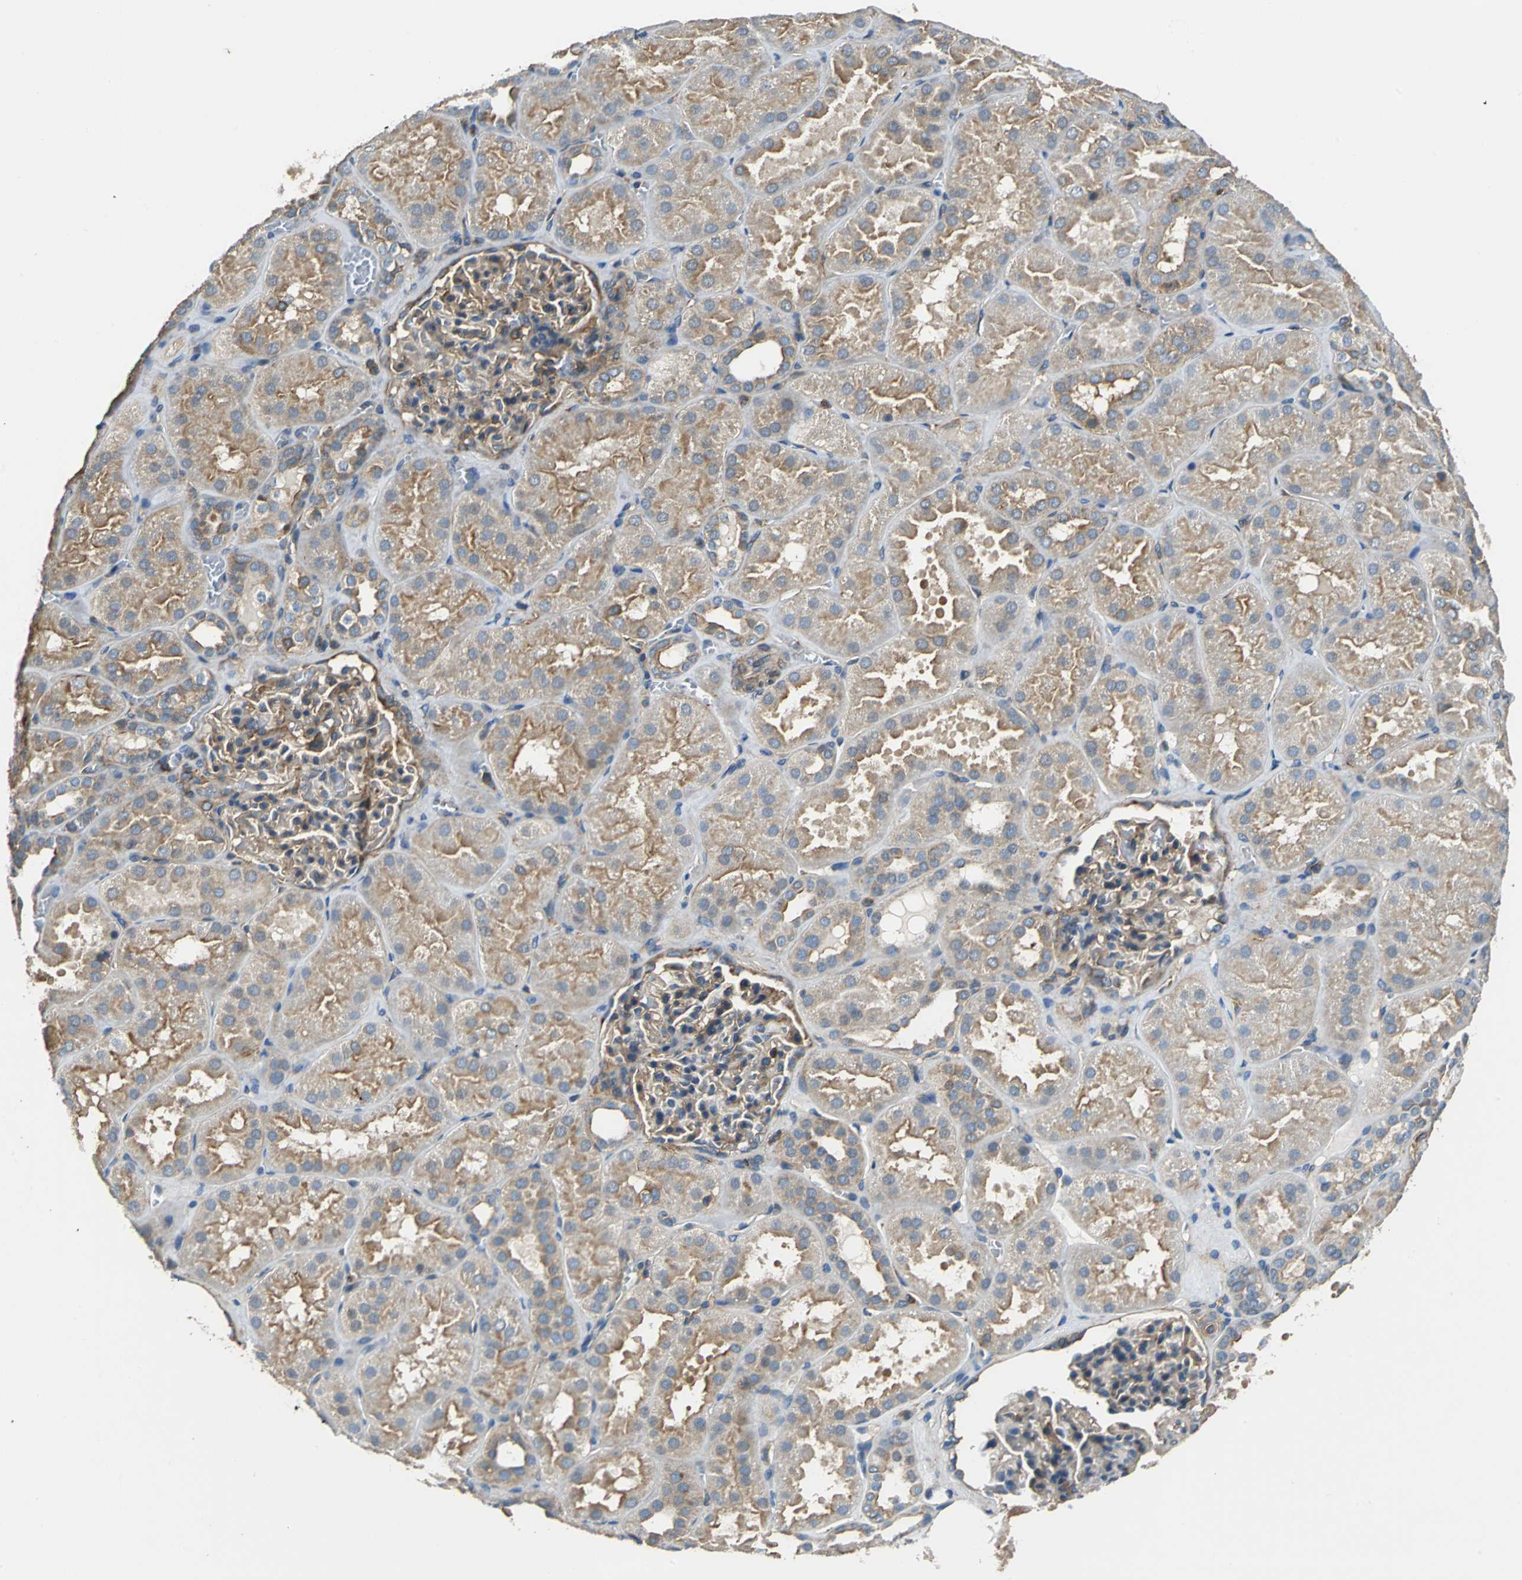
{"staining": {"intensity": "moderate", "quantity": ">75%", "location": "cytoplasmic/membranous"}, "tissue": "kidney", "cell_type": "Cells in glomeruli", "image_type": "normal", "snomed": [{"axis": "morphology", "description": "Normal tissue, NOS"}, {"axis": "topography", "description": "Kidney"}], "caption": "A brown stain highlights moderate cytoplasmic/membranous positivity of a protein in cells in glomeruli of benign human kidney. The protein is stained brown, and the nuclei are stained in blue (DAB IHC with brightfield microscopy, high magnification).", "gene": "PARVA", "patient": {"sex": "male", "age": 28}}